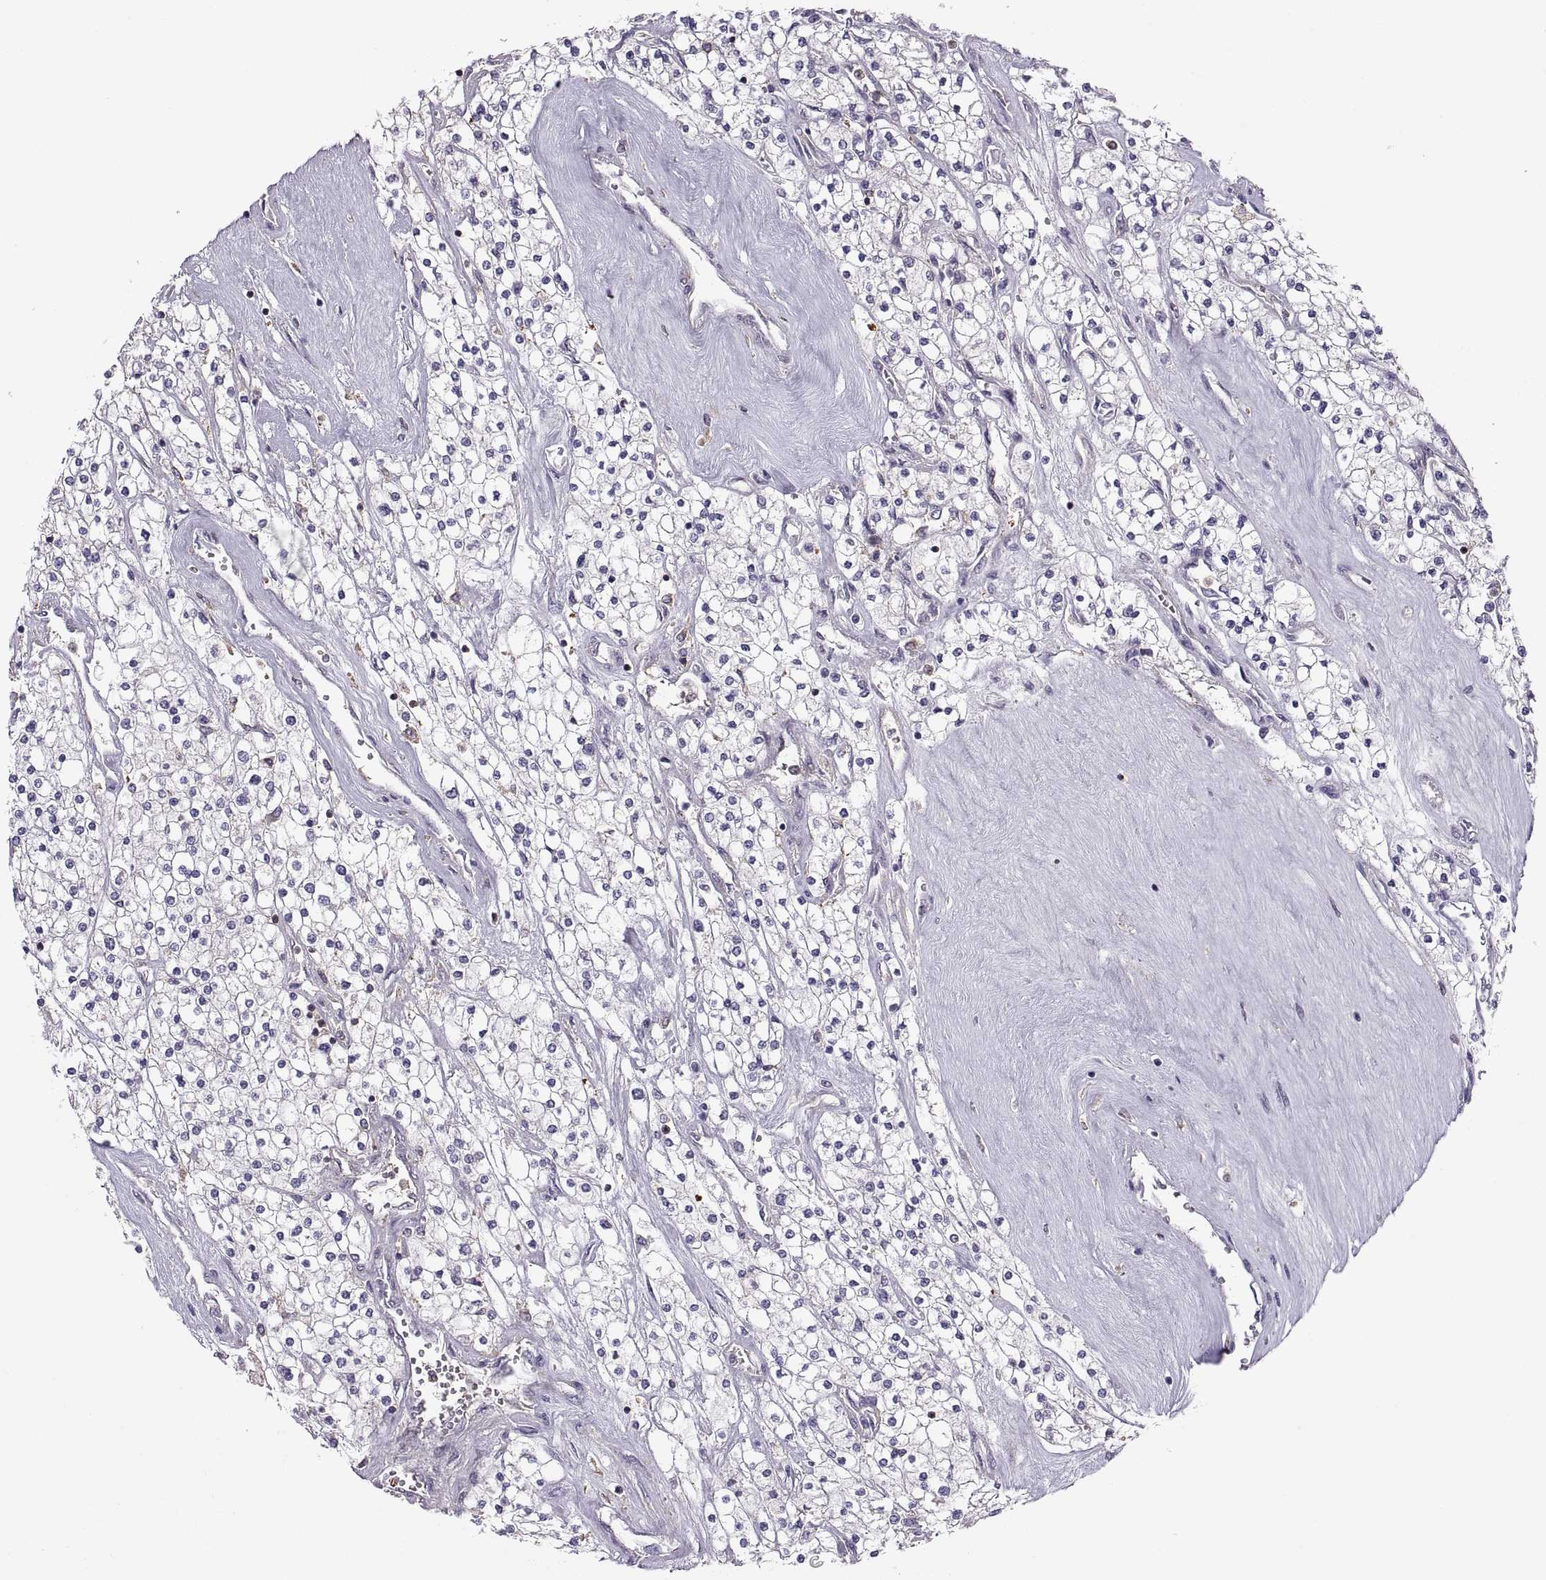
{"staining": {"intensity": "negative", "quantity": "none", "location": "none"}, "tissue": "renal cancer", "cell_type": "Tumor cells", "image_type": "cancer", "snomed": [{"axis": "morphology", "description": "Adenocarcinoma, NOS"}, {"axis": "topography", "description": "Kidney"}], "caption": "Immunohistochemical staining of renal cancer (adenocarcinoma) displays no significant positivity in tumor cells.", "gene": "SPATA32", "patient": {"sex": "male", "age": 80}}